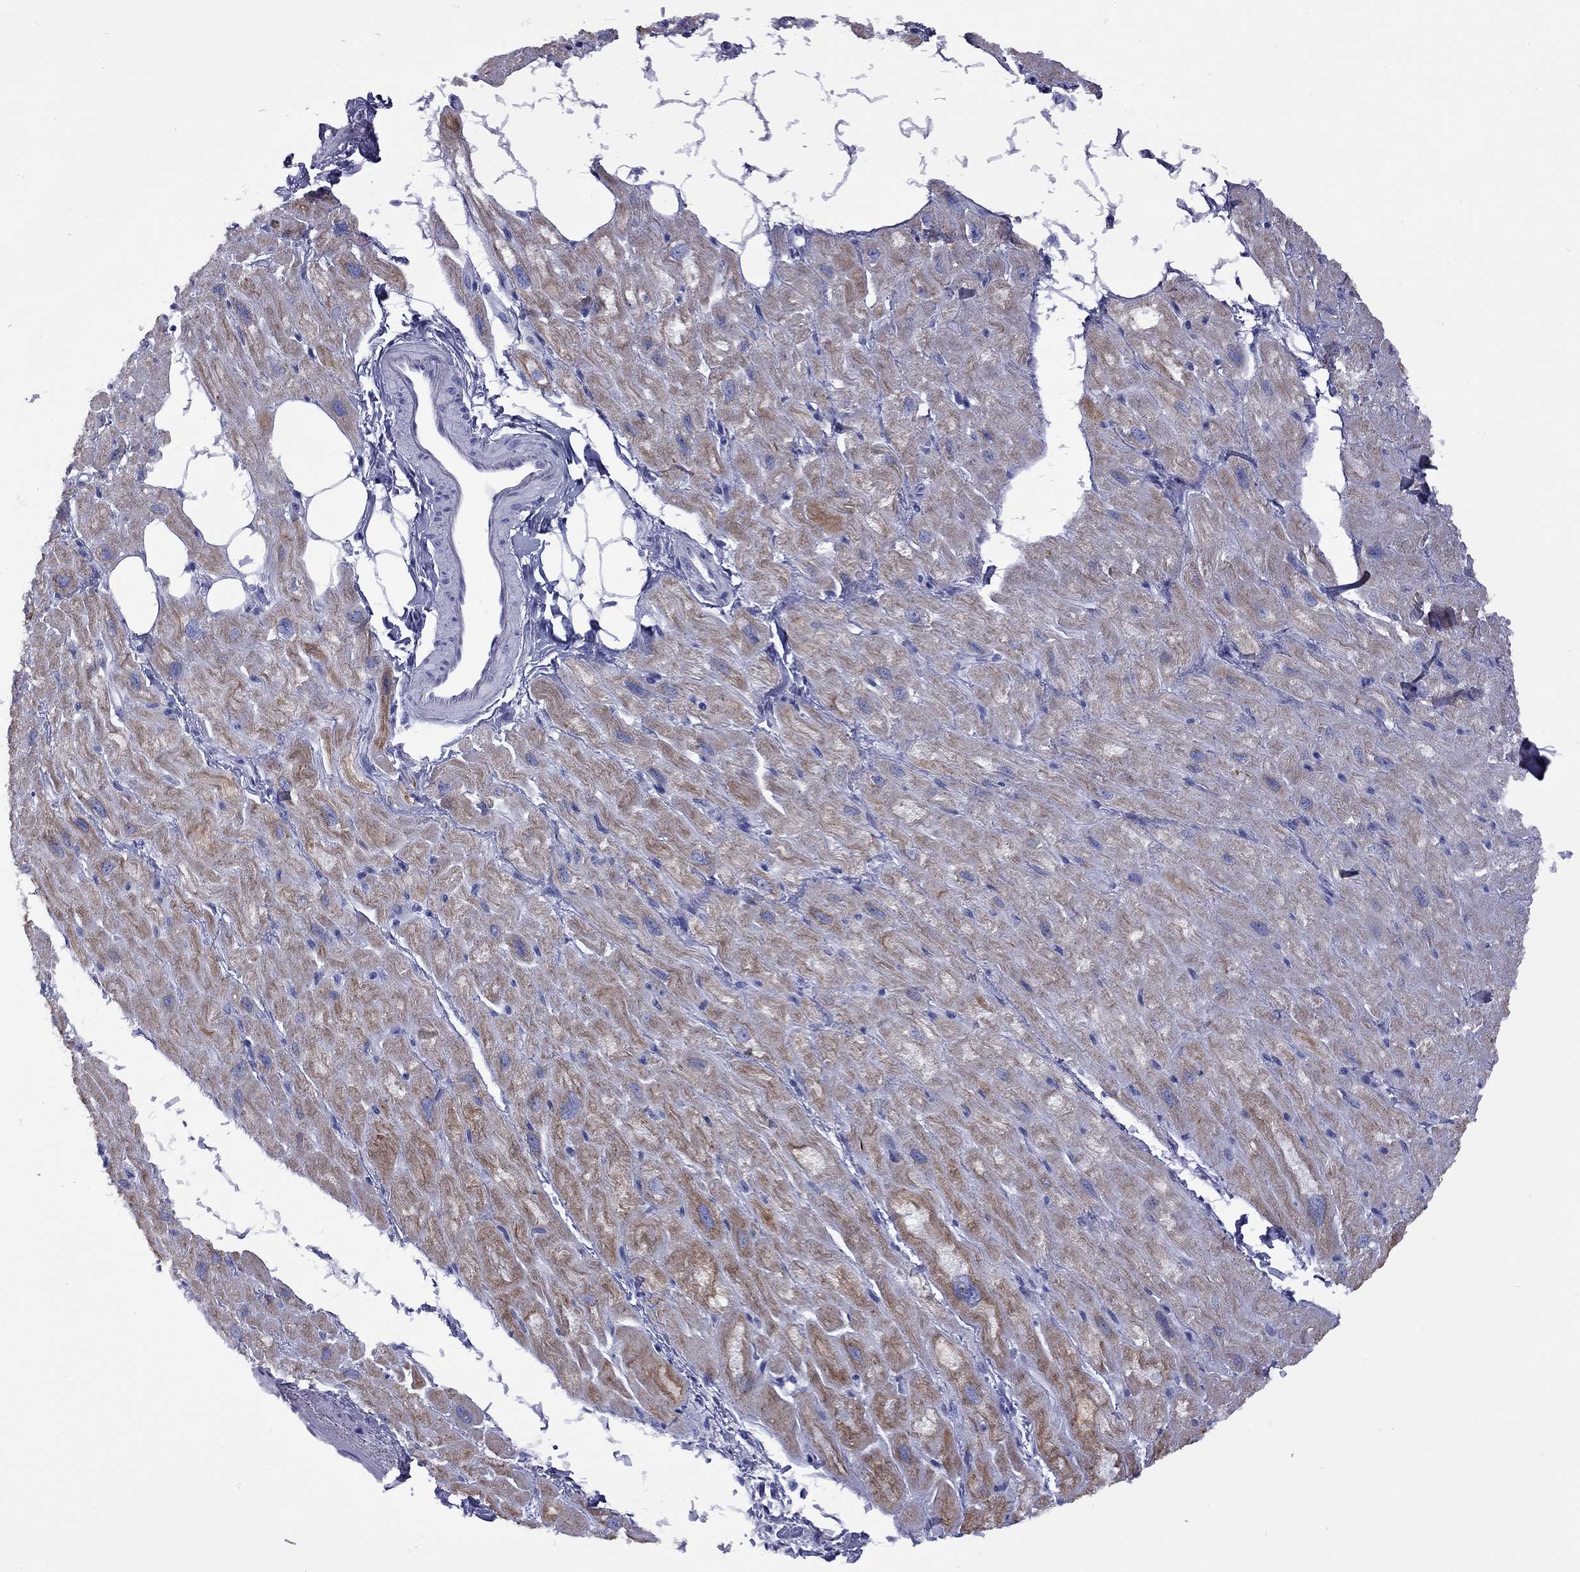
{"staining": {"intensity": "moderate", "quantity": "<25%", "location": "cytoplasmic/membranous"}, "tissue": "heart muscle", "cell_type": "Cardiomyocytes", "image_type": "normal", "snomed": [{"axis": "morphology", "description": "Normal tissue, NOS"}, {"axis": "topography", "description": "Heart"}], "caption": "Heart muscle stained with DAB (3,3'-diaminobenzidine) immunohistochemistry demonstrates low levels of moderate cytoplasmic/membranous staining in approximately <25% of cardiomyocytes. (DAB (3,3'-diaminobenzidine) = brown stain, brightfield microscopy at high magnification).", "gene": "EPPIN", "patient": {"sex": "male", "age": 66}}